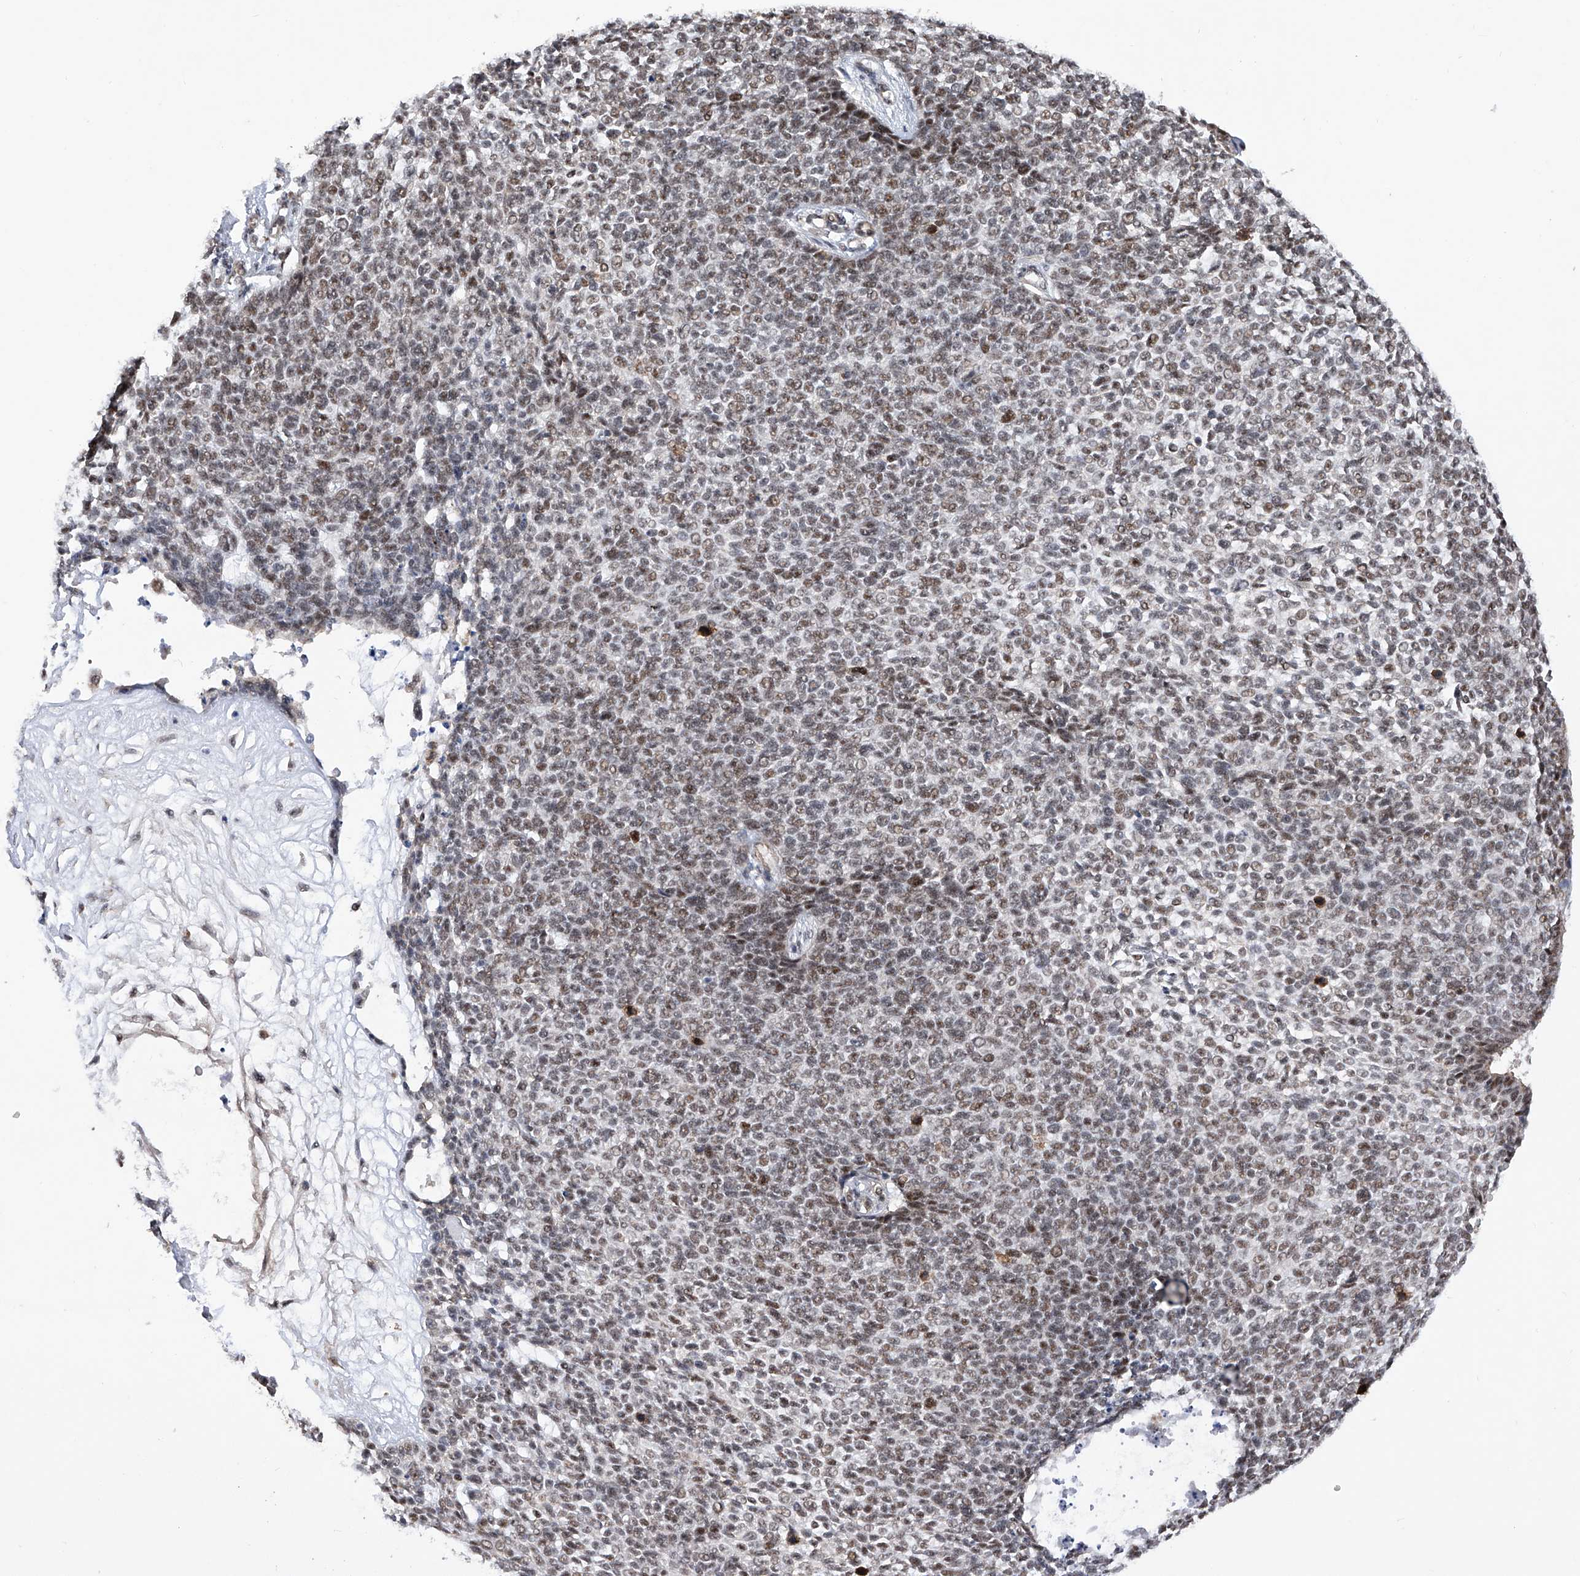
{"staining": {"intensity": "moderate", "quantity": "25%-75%", "location": "nuclear"}, "tissue": "skin cancer", "cell_type": "Tumor cells", "image_type": "cancer", "snomed": [{"axis": "morphology", "description": "Basal cell carcinoma"}, {"axis": "topography", "description": "Skin"}], "caption": "There is medium levels of moderate nuclear expression in tumor cells of skin cancer (basal cell carcinoma), as demonstrated by immunohistochemical staining (brown color).", "gene": "NFATC4", "patient": {"sex": "female", "age": 84}}